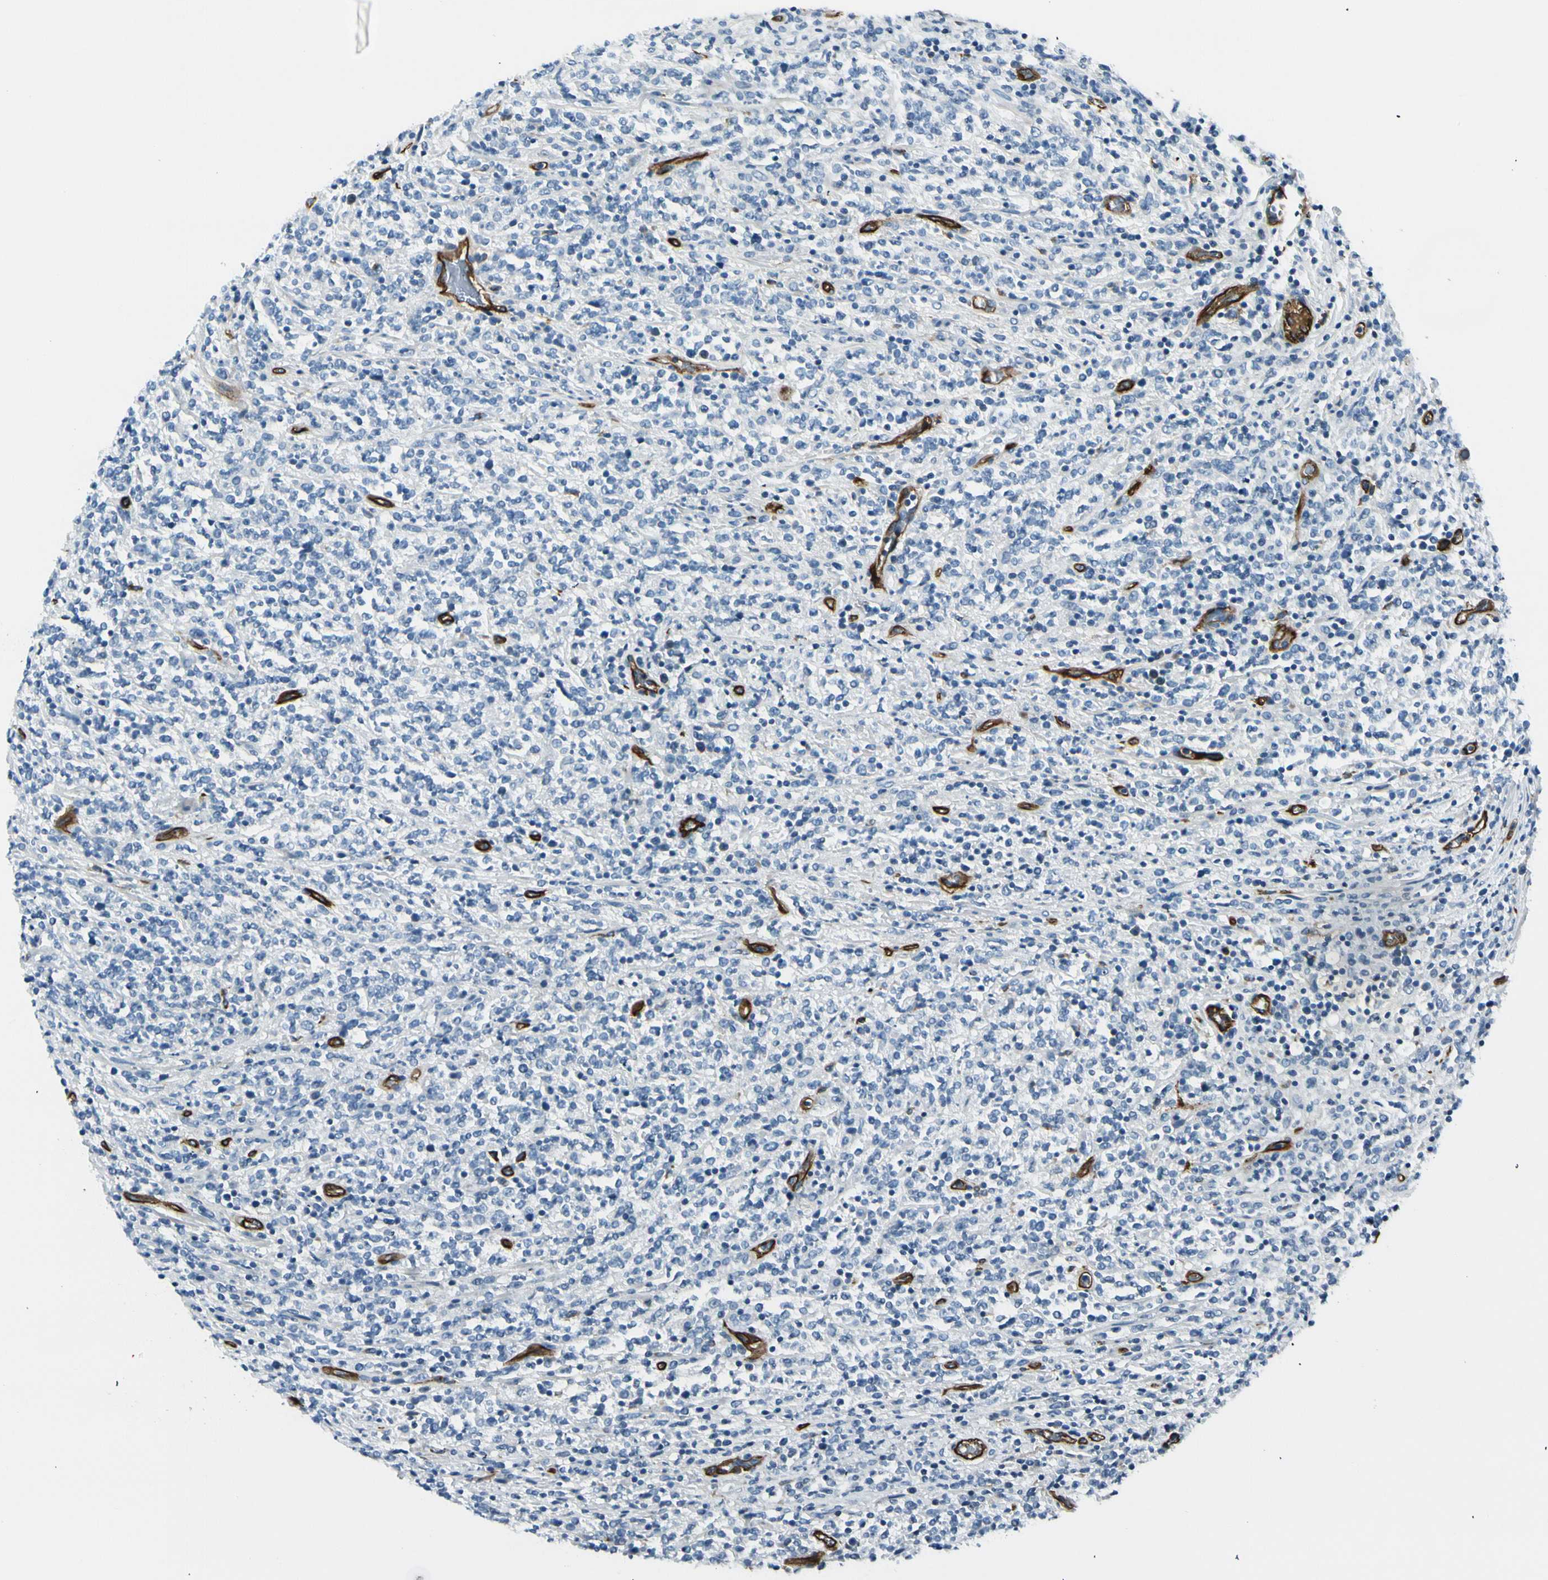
{"staining": {"intensity": "negative", "quantity": "none", "location": "none"}, "tissue": "lymphoma", "cell_type": "Tumor cells", "image_type": "cancer", "snomed": [{"axis": "morphology", "description": "Malignant lymphoma, non-Hodgkin's type, High grade"}, {"axis": "topography", "description": "Soft tissue"}], "caption": "There is no significant staining in tumor cells of lymphoma.", "gene": "CD93", "patient": {"sex": "male", "age": 18}}